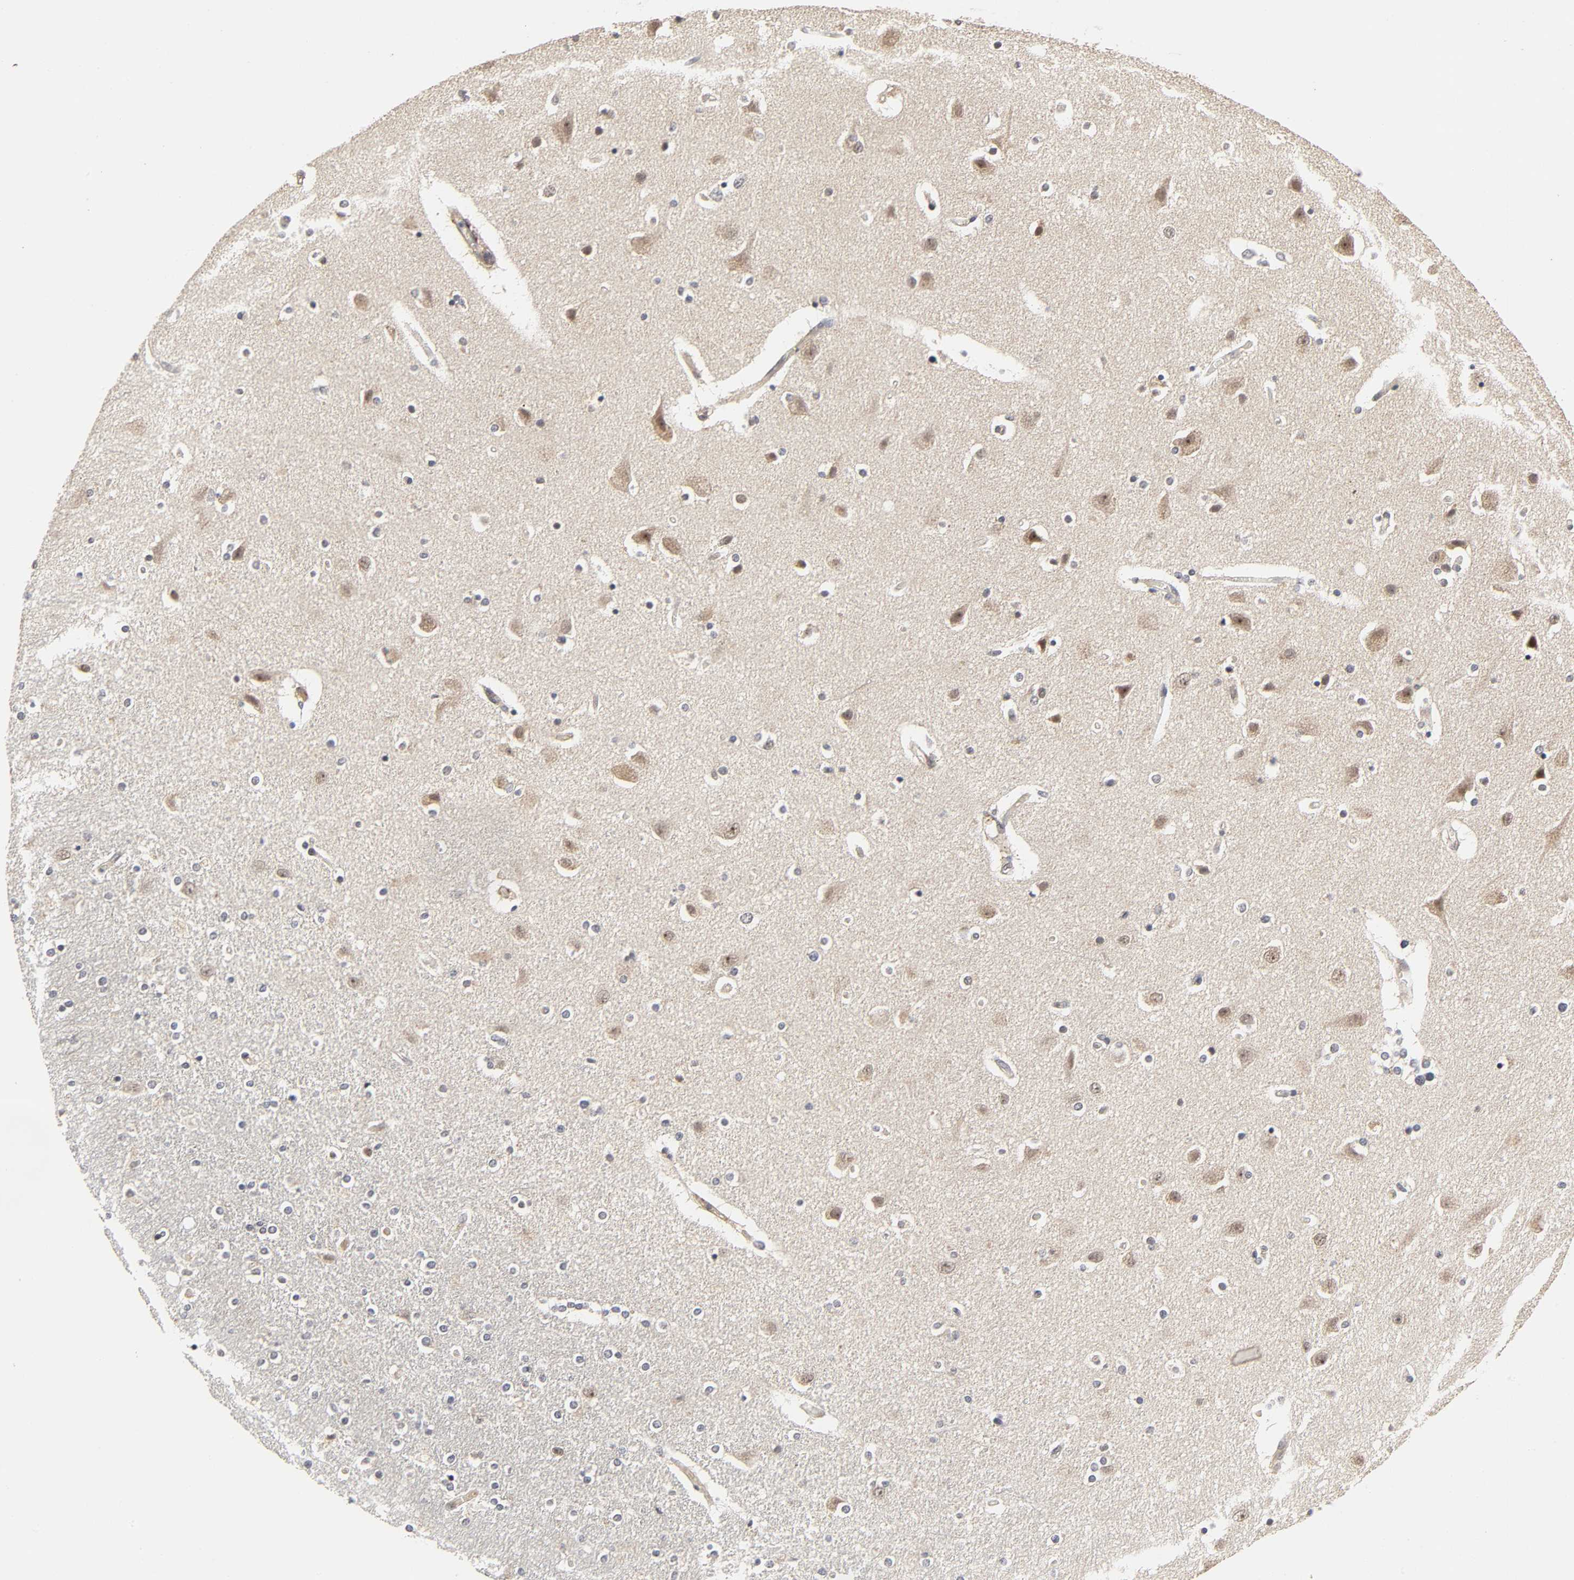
{"staining": {"intensity": "moderate", "quantity": ">75%", "location": "nuclear"}, "tissue": "caudate", "cell_type": "Glial cells", "image_type": "normal", "snomed": [{"axis": "morphology", "description": "Normal tissue, NOS"}, {"axis": "topography", "description": "Lateral ventricle wall"}], "caption": "An IHC photomicrograph of normal tissue is shown. Protein staining in brown labels moderate nuclear positivity in caudate within glial cells. The protein of interest is stained brown, and the nuclei are stained in blue (DAB IHC with brightfield microscopy, high magnification).", "gene": "ZKSCAN8", "patient": {"sex": "female", "age": 54}}